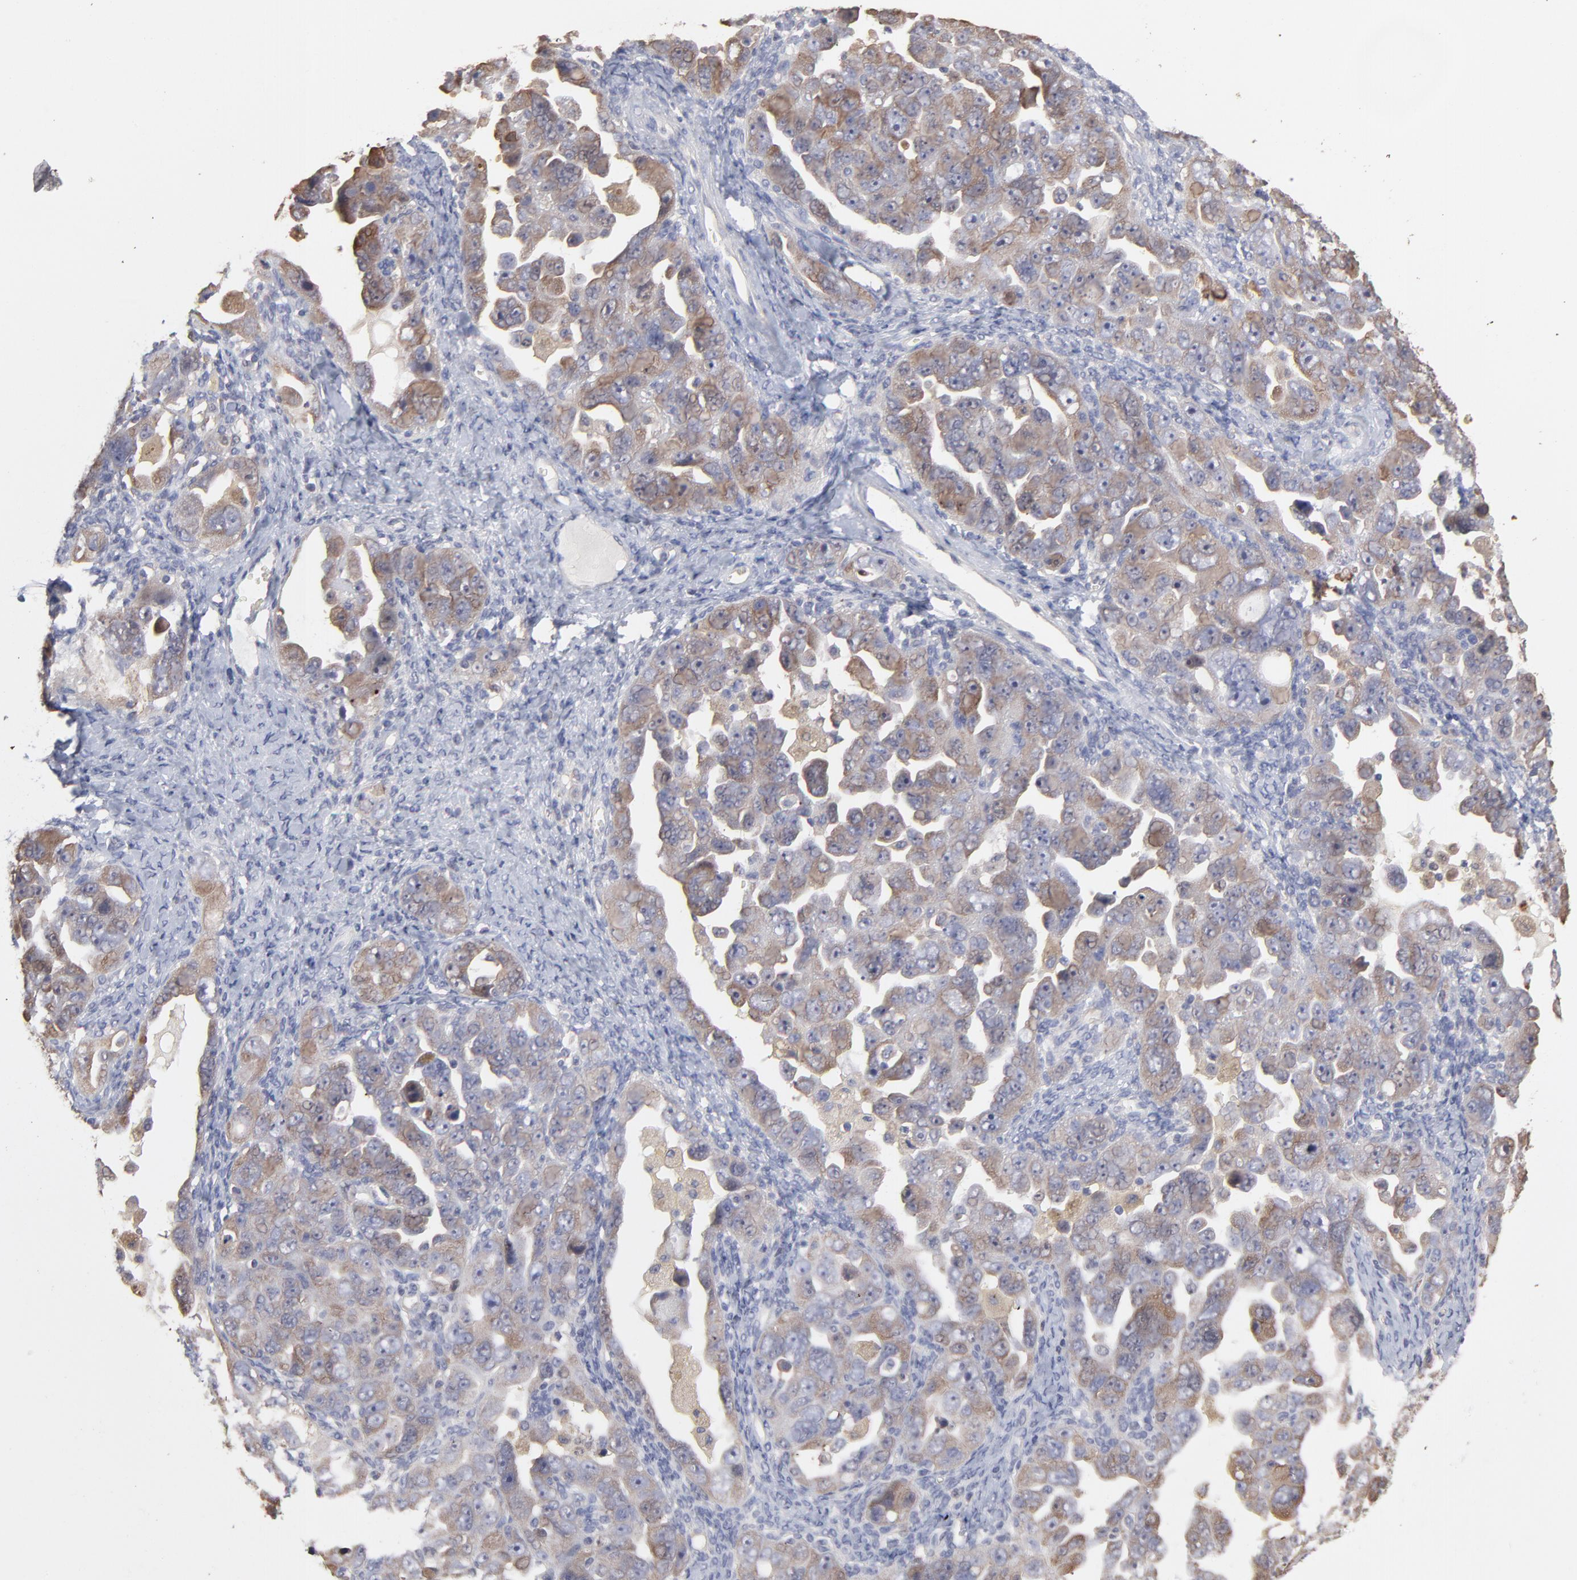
{"staining": {"intensity": "moderate", "quantity": ">75%", "location": "cytoplasmic/membranous"}, "tissue": "ovarian cancer", "cell_type": "Tumor cells", "image_type": "cancer", "snomed": [{"axis": "morphology", "description": "Cystadenocarcinoma, serous, NOS"}, {"axis": "topography", "description": "Ovary"}], "caption": "Immunohistochemical staining of human ovarian cancer exhibits moderate cytoplasmic/membranous protein positivity in approximately >75% of tumor cells.", "gene": "TANGO2", "patient": {"sex": "female", "age": 66}}